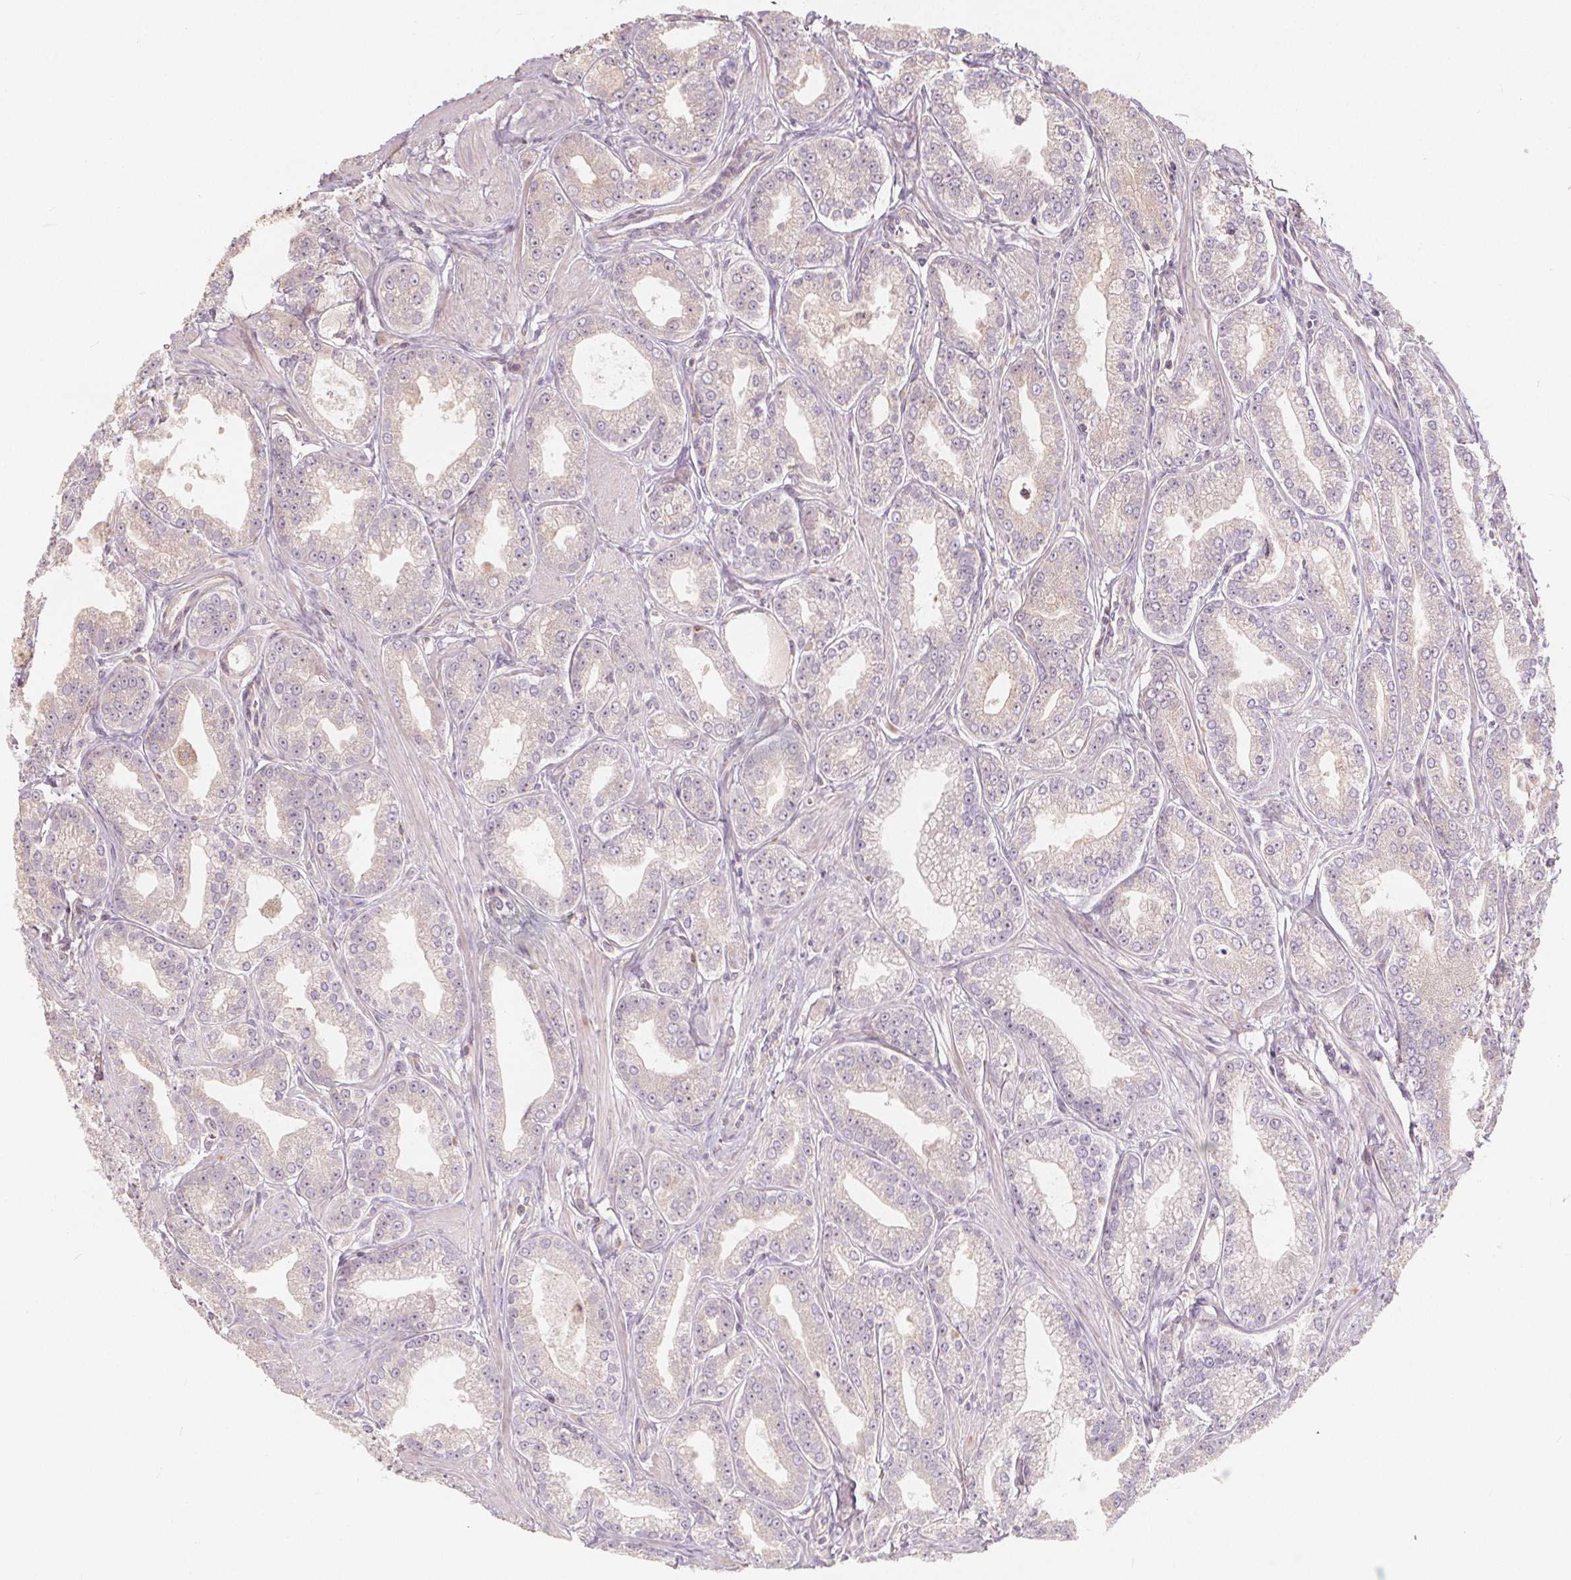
{"staining": {"intensity": "negative", "quantity": "none", "location": "none"}, "tissue": "prostate cancer", "cell_type": "Tumor cells", "image_type": "cancer", "snomed": [{"axis": "morphology", "description": "Adenocarcinoma, NOS"}, {"axis": "topography", "description": "Prostate"}], "caption": "Human prostate cancer (adenocarcinoma) stained for a protein using immunohistochemistry (IHC) reveals no expression in tumor cells.", "gene": "DRC3", "patient": {"sex": "male", "age": 71}}